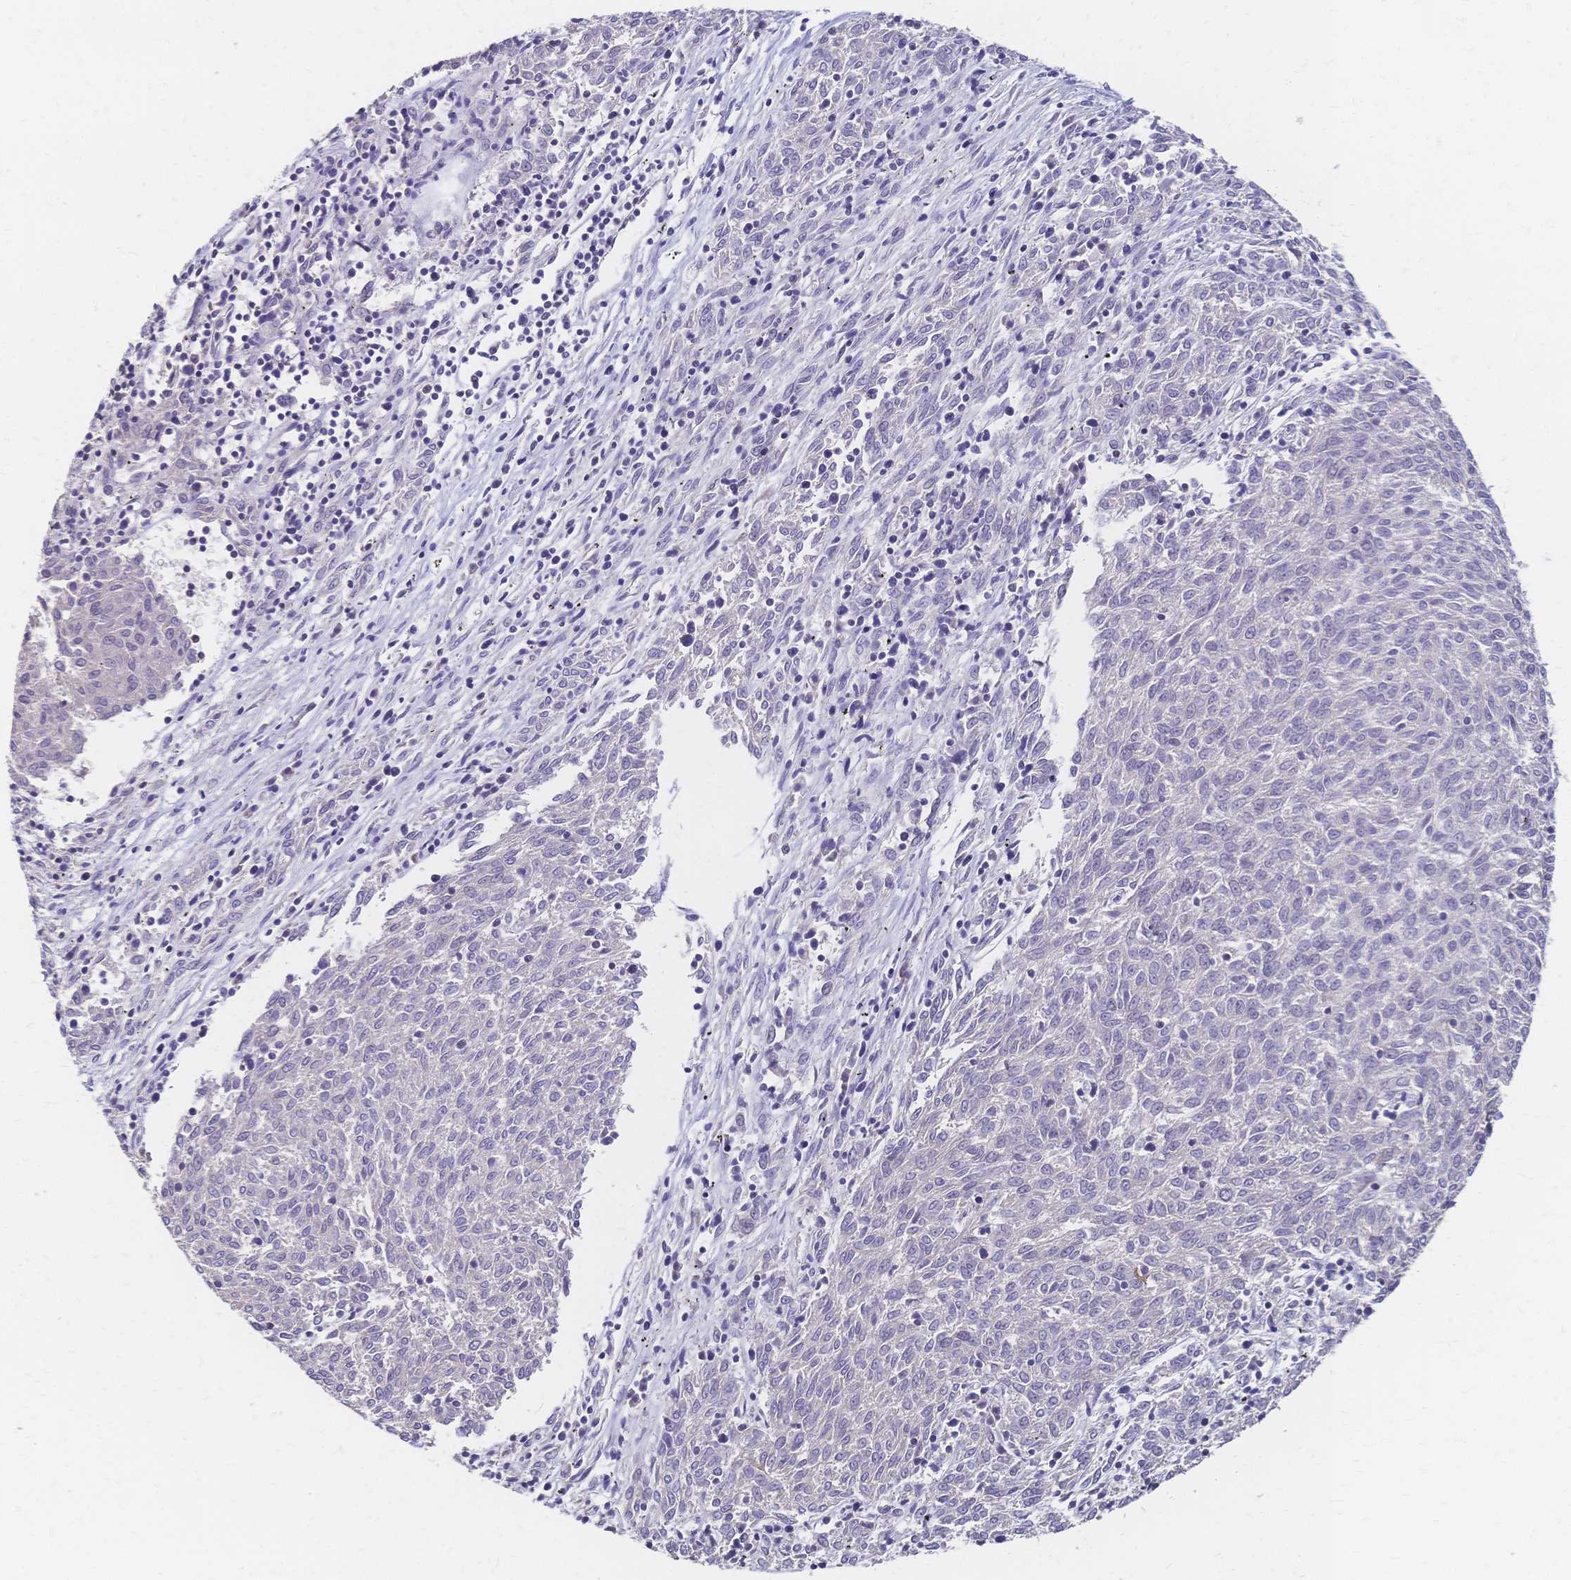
{"staining": {"intensity": "negative", "quantity": "none", "location": "none"}, "tissue": "melanoma", "cell_type": "Tumor cells", "image_type": "cancer", "snomed": [{"axis": "morphology", "description": "Malignant melanoma, NOS"}, {"axis": "topography", "description": "Skin"}], "caption": "Immunohistochemistry (IHC) of melanoma shows no positivity in tumor cells.", "gene": "DTNB", "patient": {"sex": "female", "age": 72}}